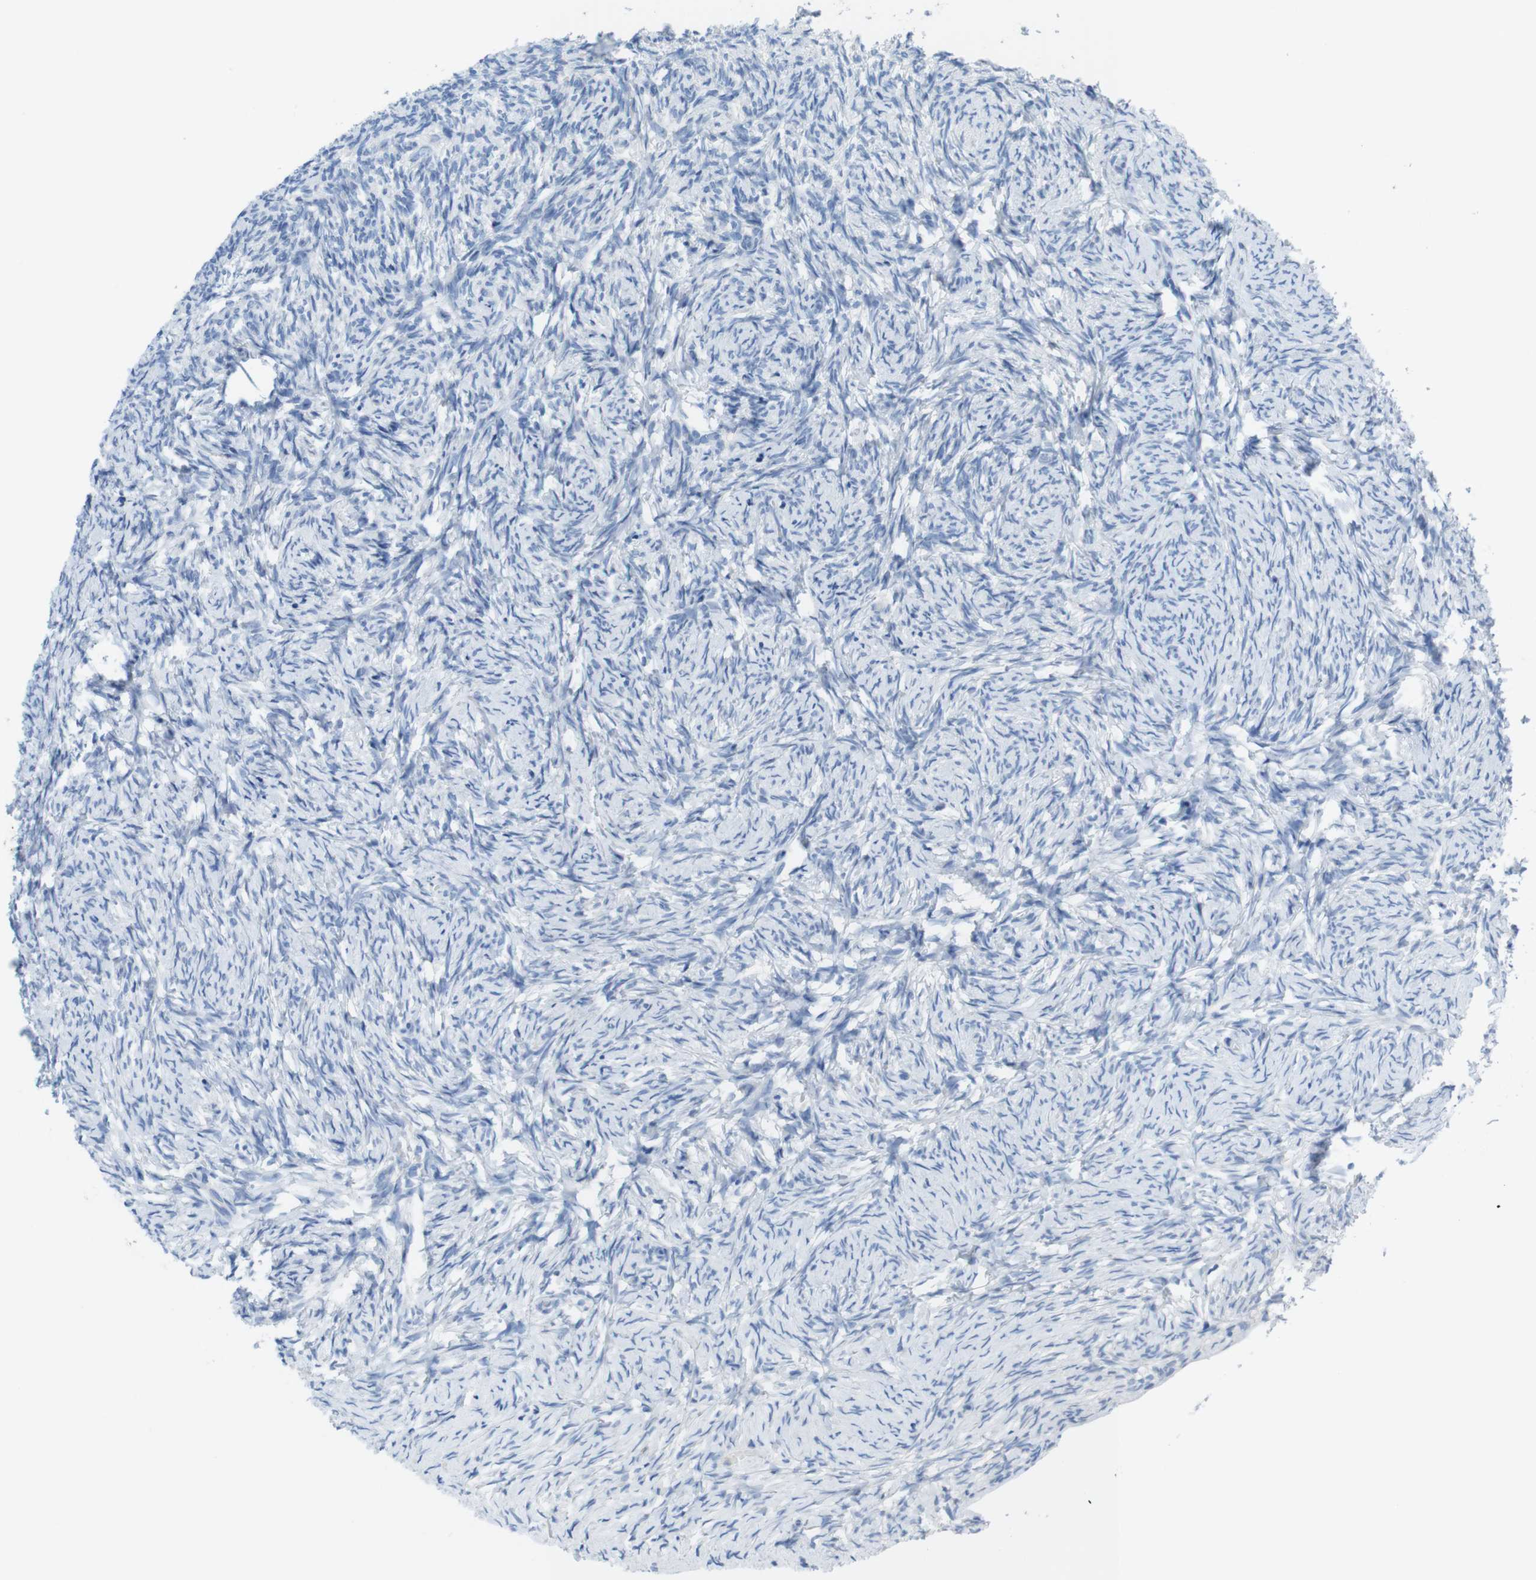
{"staining": {"intensity": "negative", "quantity": "none", "location": "none"}, "tissue": "ovary", "cell_type": "Ovarian stroma cells", "image_type": "normal", "snomed": [{"axis": "morphology", "description": "Normal tissue, NOS"}, {"axis": "topography", "description": "Ovary"}], "caption": "Immunohistochemistry photomicrograph of normal ovary: human ovary stained with DAB (3,3'-diaminobenzidine) displays no significant protein staining in ovarian stroma cells. (DAB (3,3'-diaminobenzidine) immunohistochemistry (IHC) with hematoxylin counter stain).", "gene": "CD5", "patient": {"sex": "female", "age": 60}}